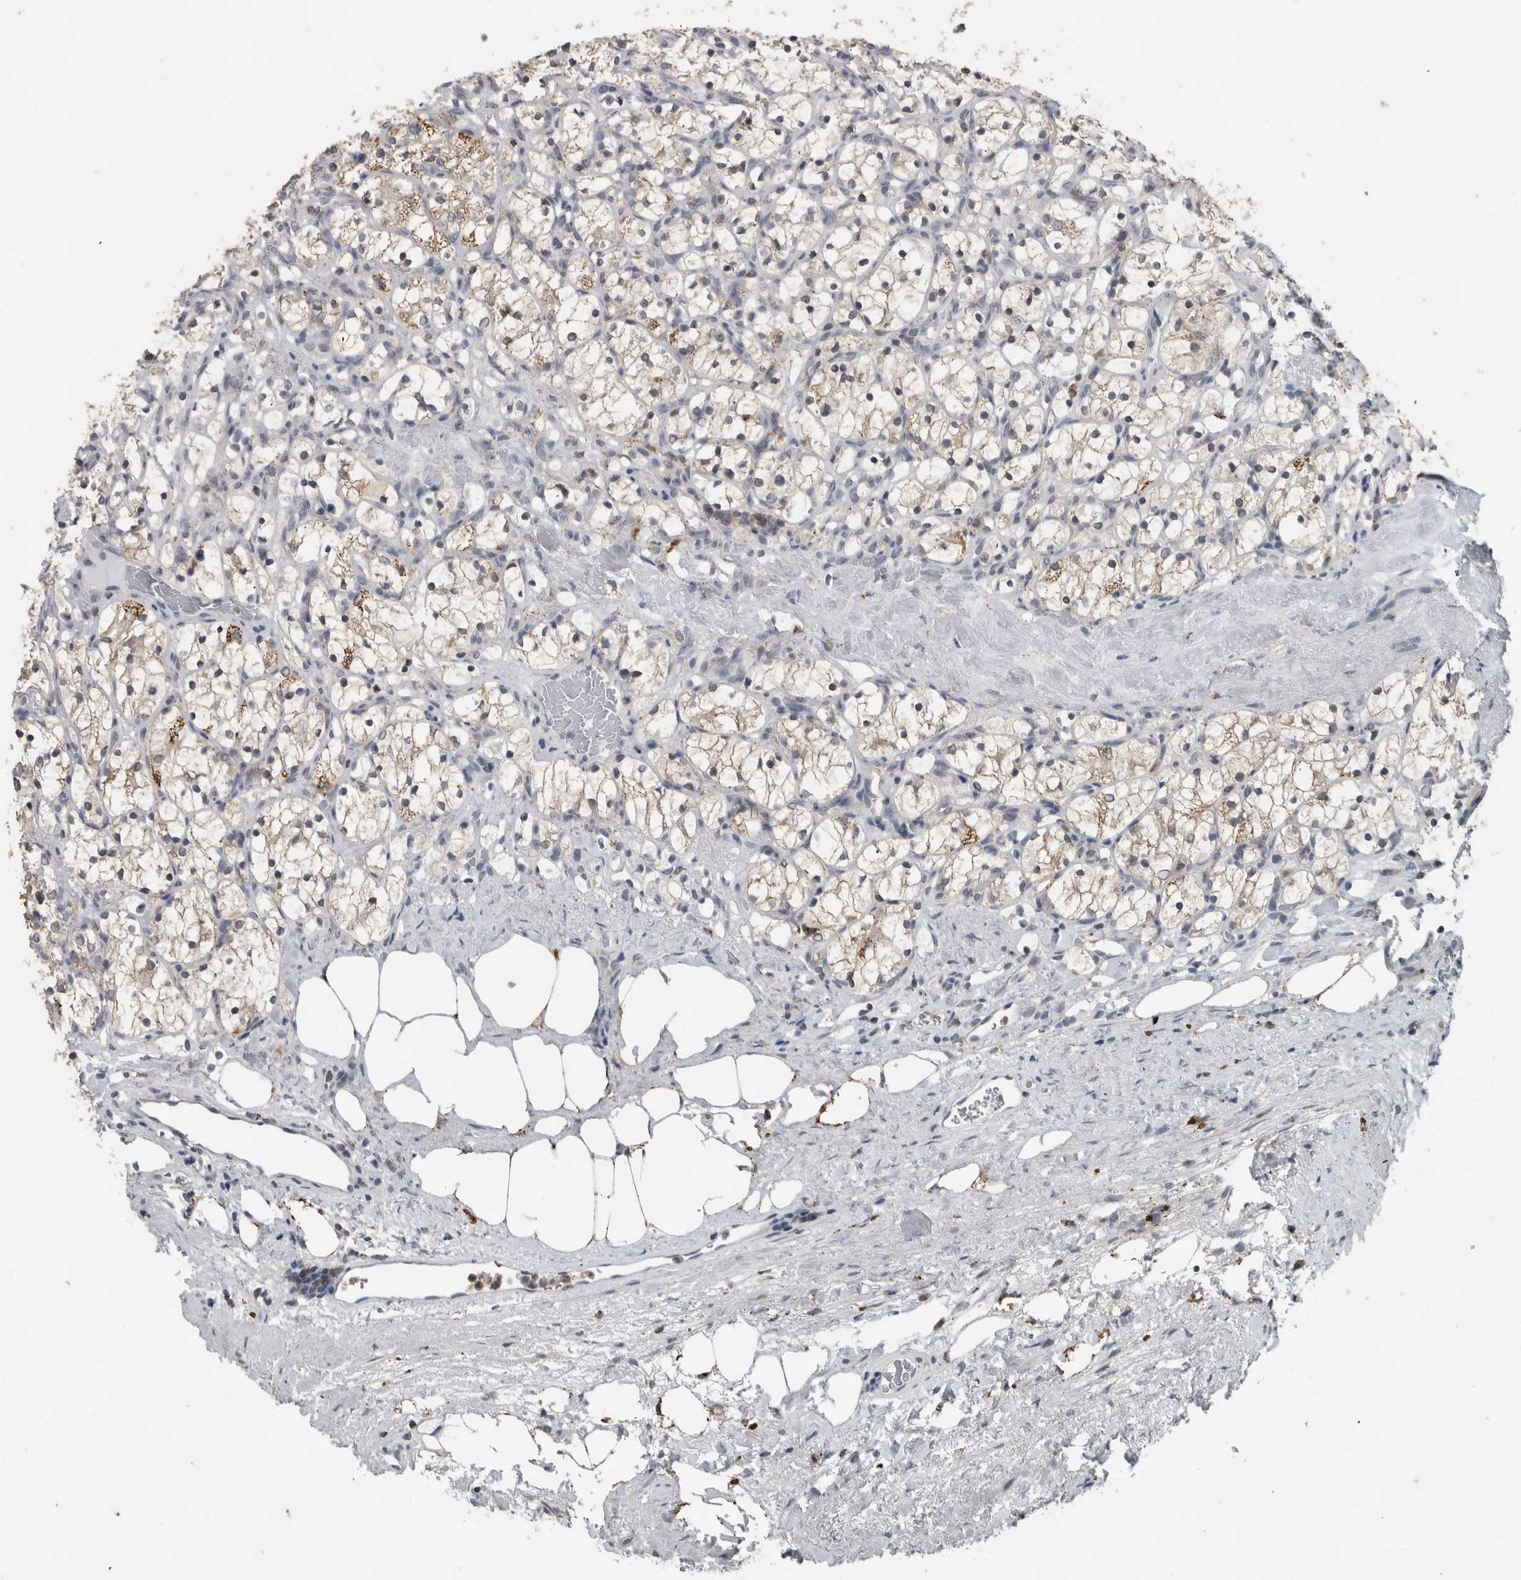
{"staining": {"intensity": "moderate", "quantity": "25%-75%", "location": "cytoplasmic/membranous"}, "tissue": "renal cancer", "cell_type": "Tumor cells", "image_type": "cancer", "snomed": [{"axis": "morphology", "description": "Adenocarcinoma, NOS"}, {"axis": "topography", "description": "Kidney"}], "caption": "Renal cancer (adenocarcinoma) stained for a protein shows moderate cytoplasmic/membranous positivity in tumor cells.", "gene": "ACSF2", "patient": {"sex": "female", "age": 69}}